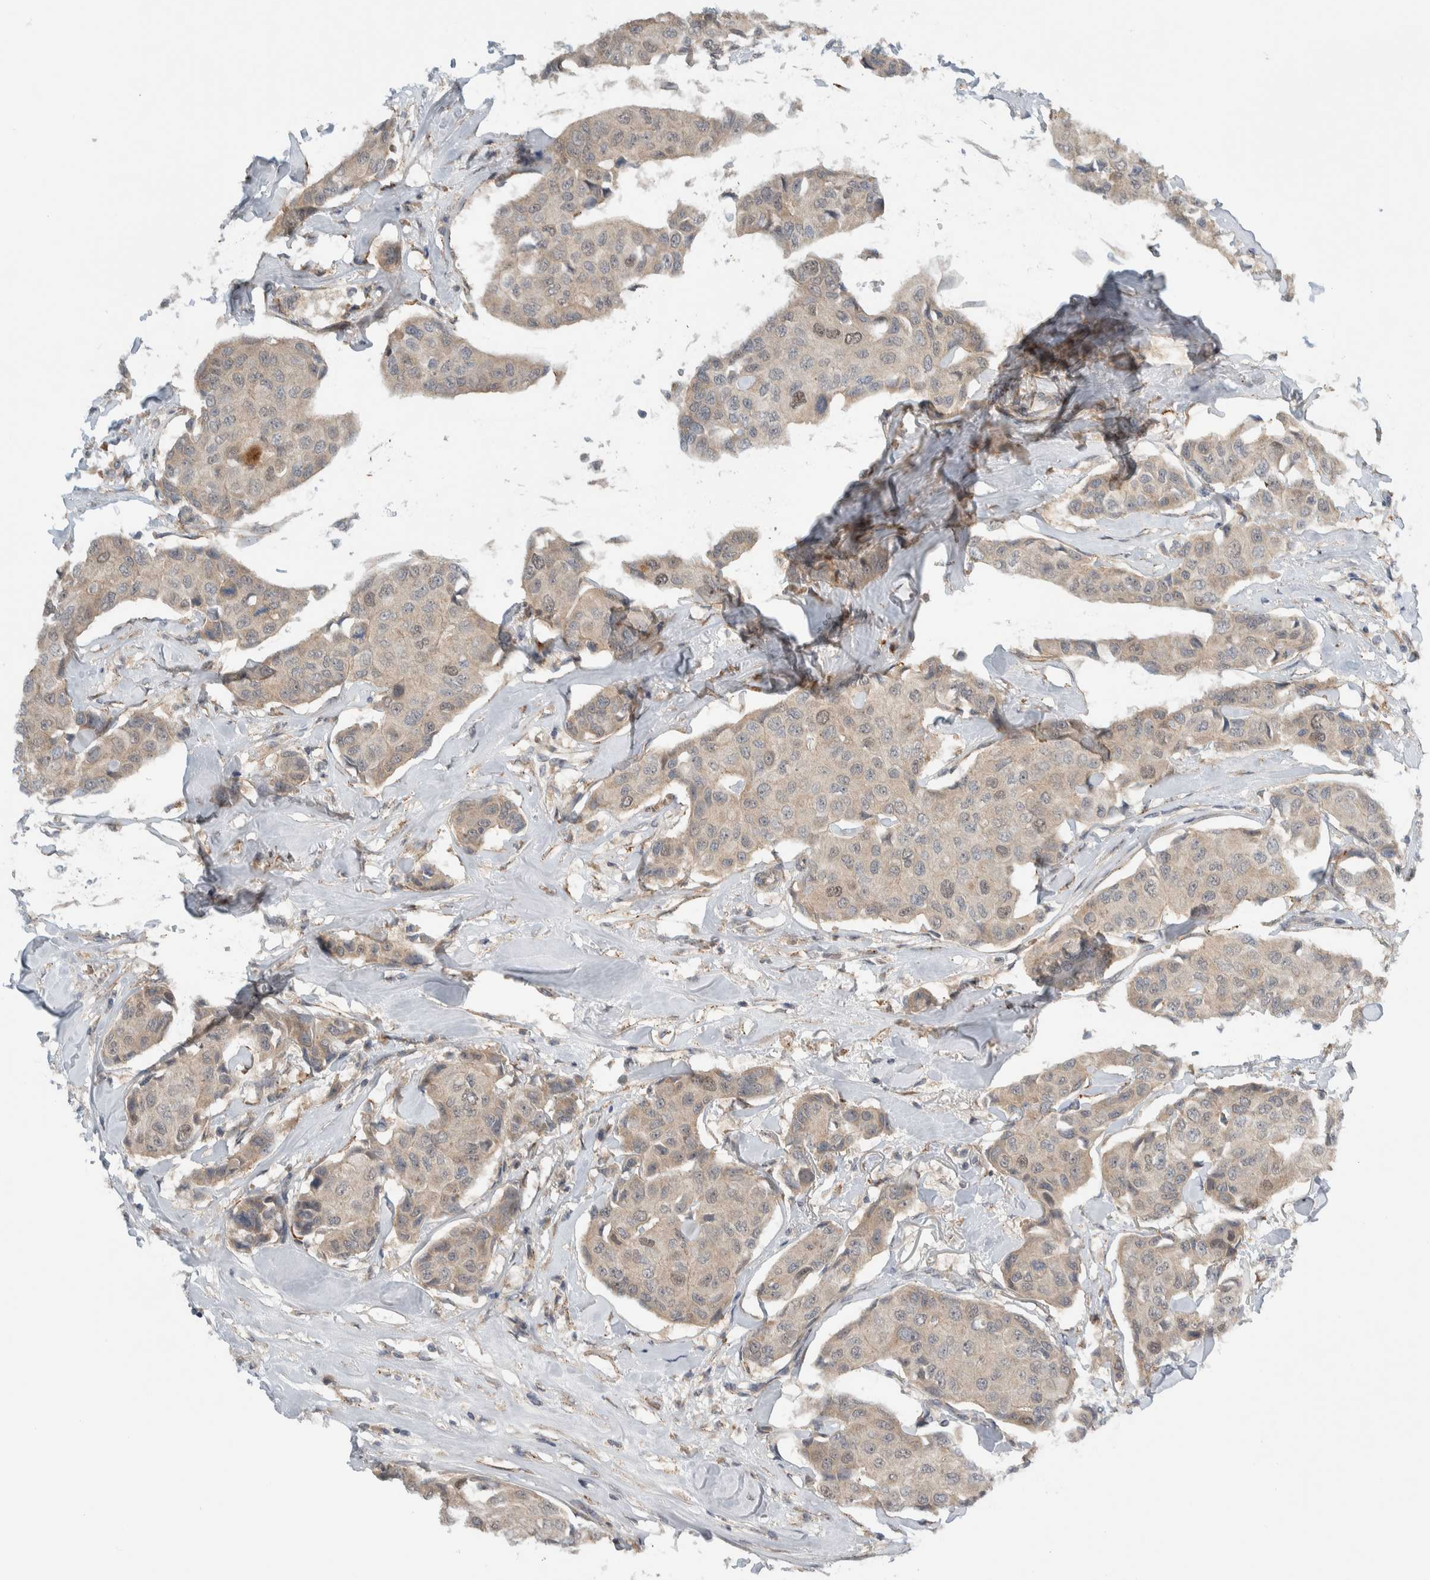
{"staining": {"intensity": "weak", "quantity": "<25%", "location": "cytoplasmic/membranous"}, "tissue": "breast cancer", "cell_type": "Tumor cells", "image_type": "cancer", "snomed": [{"axis": "morphology", "description": "Duct carcinoma"}, {"axis": "topography", "description": "Breast"}], "caption": "There is no significant staining in tumor cells of breast cancer. (Immunohistochemistry (ihc), brightfield microscopy, high magnification).", "gene": "MPRIP", "patient": {"sex": "female", "age": 80}}